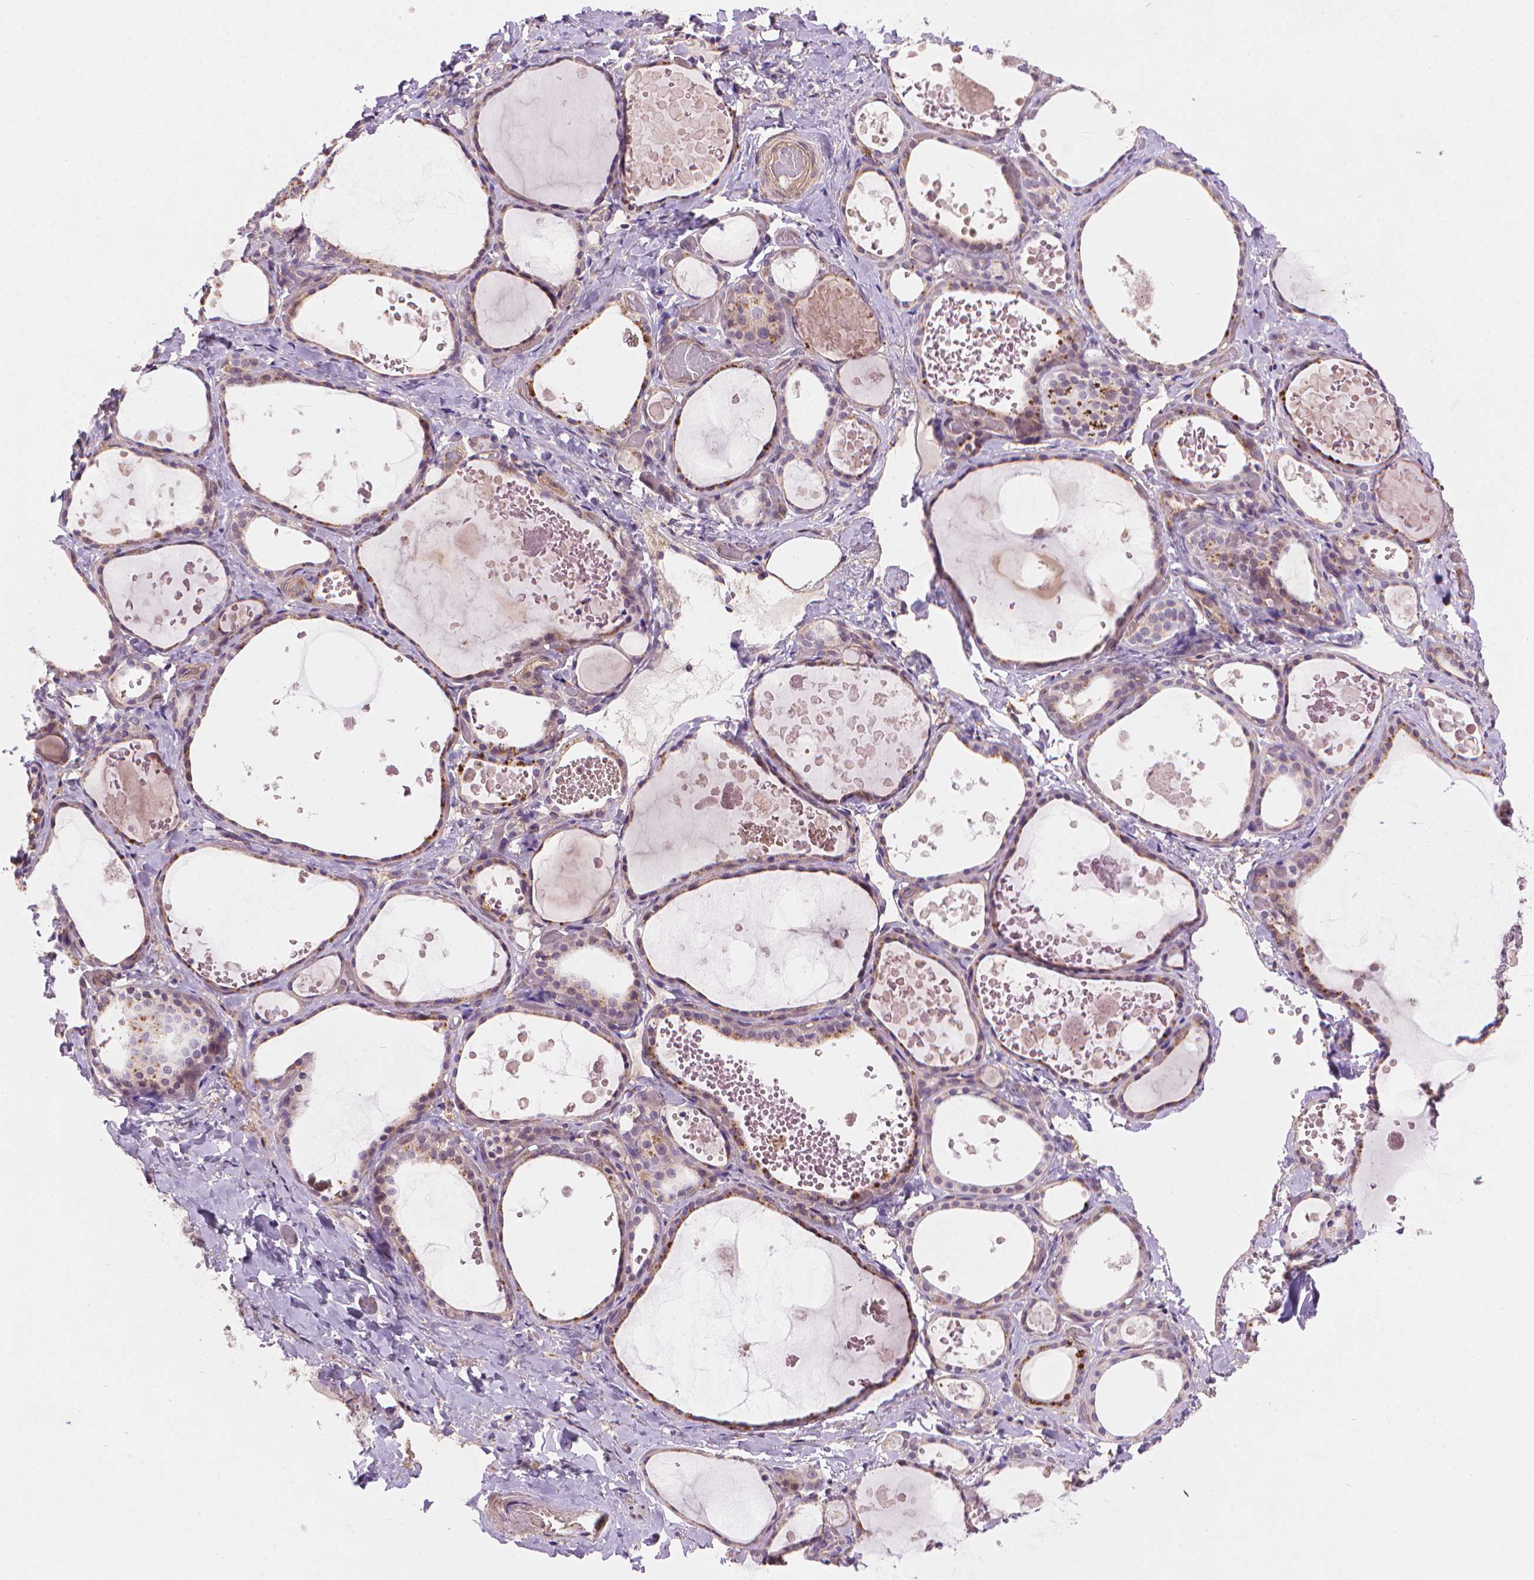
{"staining": {"intensity": "moderate", "quantity": "25%-75%", "location": "cytoplasmic/membranous"}, "tissue": "thyroid gland", "cell_type": "Glandular cells", "image_type": "normal", "snomed": [{"axis": "morphology", "description": "Normal tissue, NOS"}, {"axis": "topography", "description": "Thyroid gland"}], "caption": "Protein expression analysis of benign thyroid gland shows moderate cytoplasmic/membranous staining in approximately 25%-75% of glandular cells. (Brightfield microscopy of DAB IHC at high magnification).", "gene": "AMMECR1L", "patient": {"sex": "female", "age": 56}}